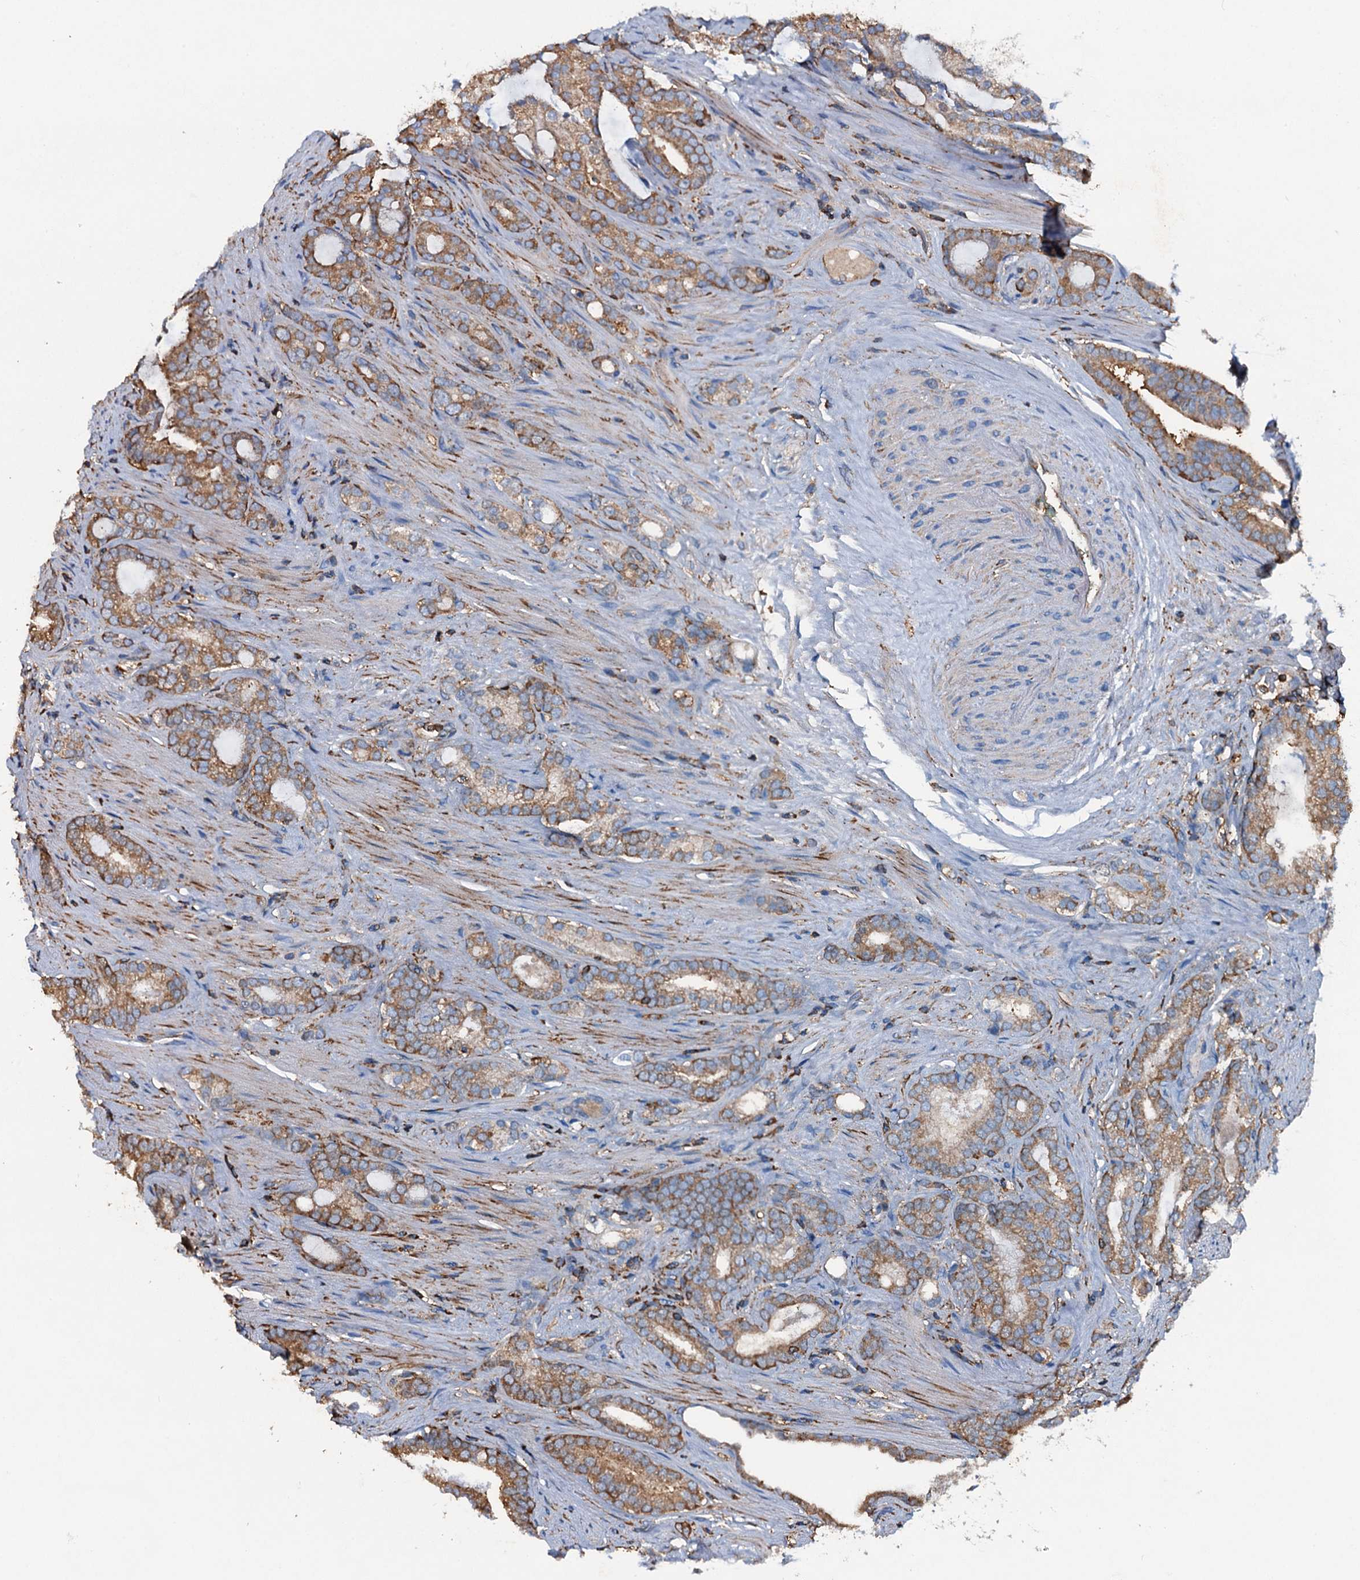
{"staining": {"intensity": "moderate", "quantity": ">75%", "location": "cytoplasmic/membranous"}, "tissue": "prostate cancer", "cell_type": "Tumor cells", "image_type": "cancer", "snomed": [{"axis": "morphology", "description": "Adenocarcinoma, High grade"}, {"axis": "topography", "description": "Prostate"}], "caption": "Tumor cells display medium levels of moderate cytoplasmic/membranous expression in approximately >75% of cells in human prostate cancer.", "gene": "MS4A4E", "patient": {"sex": "male", "age": 63}}